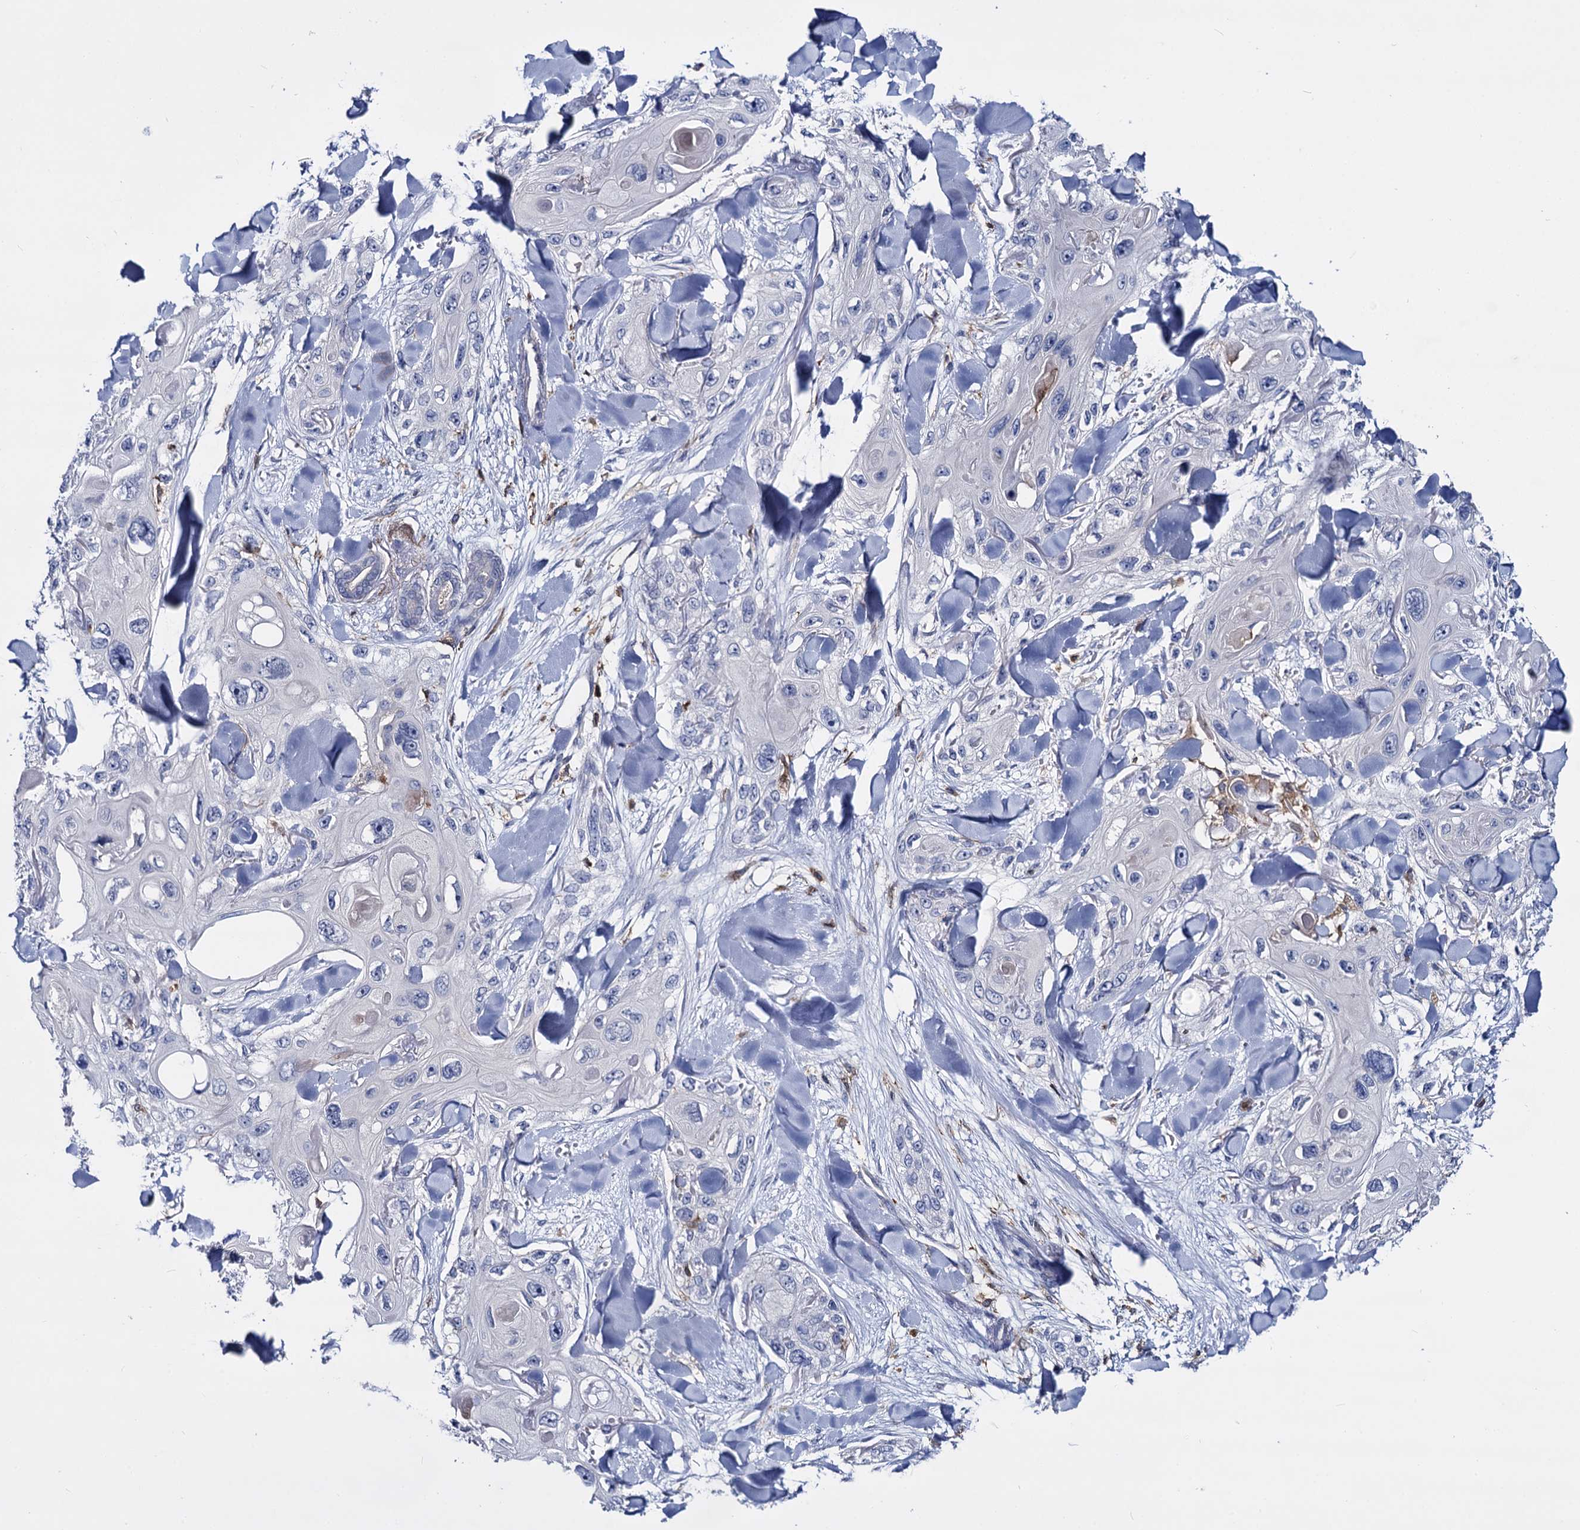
{"staining": {"intensity": "negative", "quantity": "none", "location": "none"}, "tissue": "skin cancer", "cell_type": "Tumor cells", "image_type": "cancer", "snomed": [{"axis": "morphology", "description": "Normal tissue, NOS"}, {"axis": "morphology", "description": "Squamous cell carcinoma, NOS"}, {"axis": "topography", "description": "Skin"}], "caption": "Human skin cancer (squamous cell carcinoma) stained for a protein using immunohistochemistry (IHC) reveals no staining in tumor cells.", "gene": "RHOG", "patient": {"sex": "male", "age": 72}}